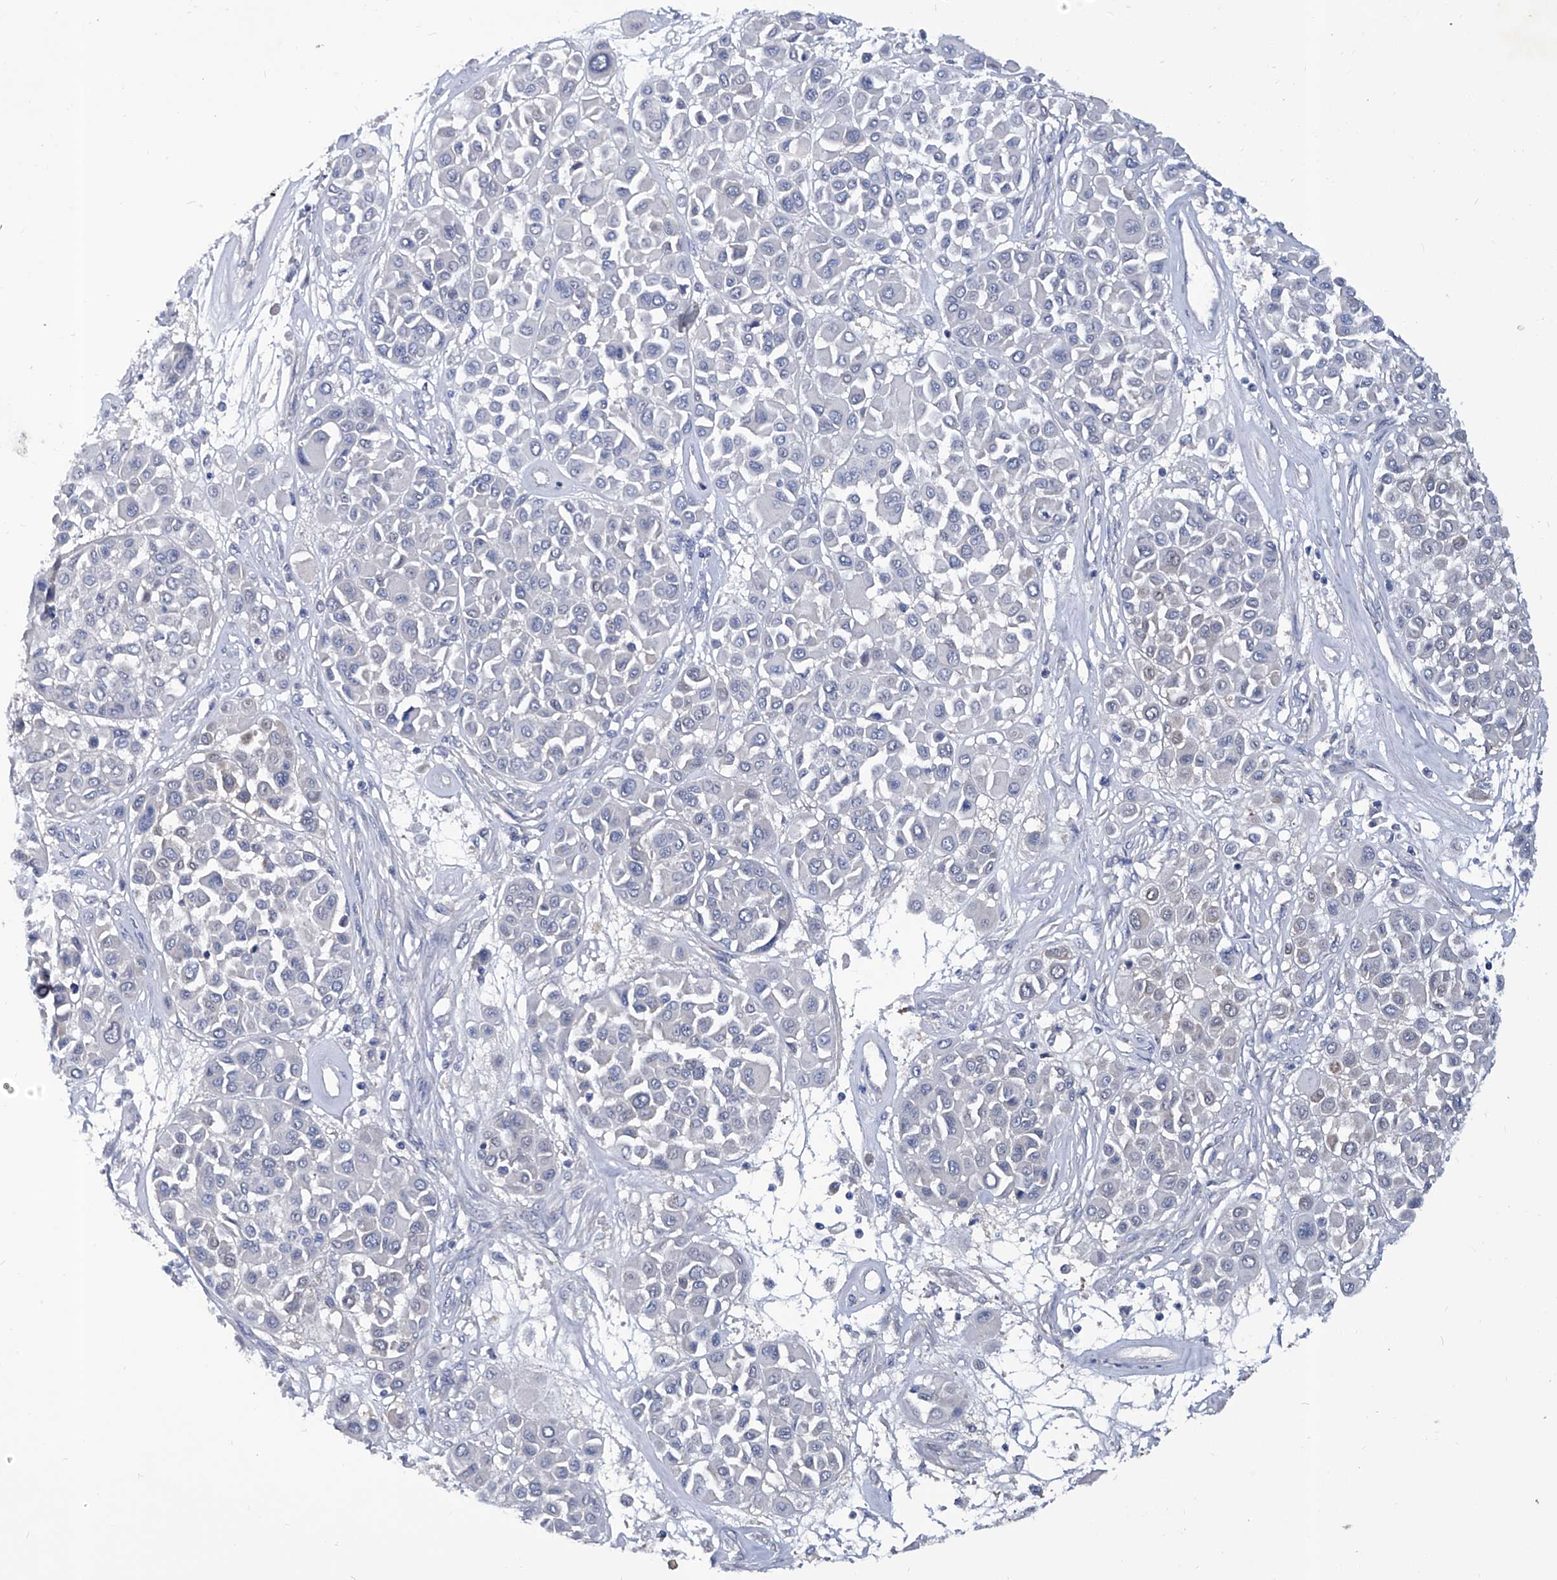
{"staining": {"intensity": "negative", "quantity": "none", "location": "none"}, "tissue": "melanoma", "cell_type": "Tumor cells", "image_type": "cancer", "snomed": [{"axis": "morphology", "description": "Malignant melanoma, Metastatic site"}, {"axis": "topography", "description": "Soft tissue"}], "caption": "Tumor cells show no significant staining in melanoma. The staining is performed using DAB (3,3'-diaminobenzidine) brown chromogen with nuclei counter-stained in using hematoxylin.", "gene": "KLHL17", "patient": {"sex": "male", "age": 41}}